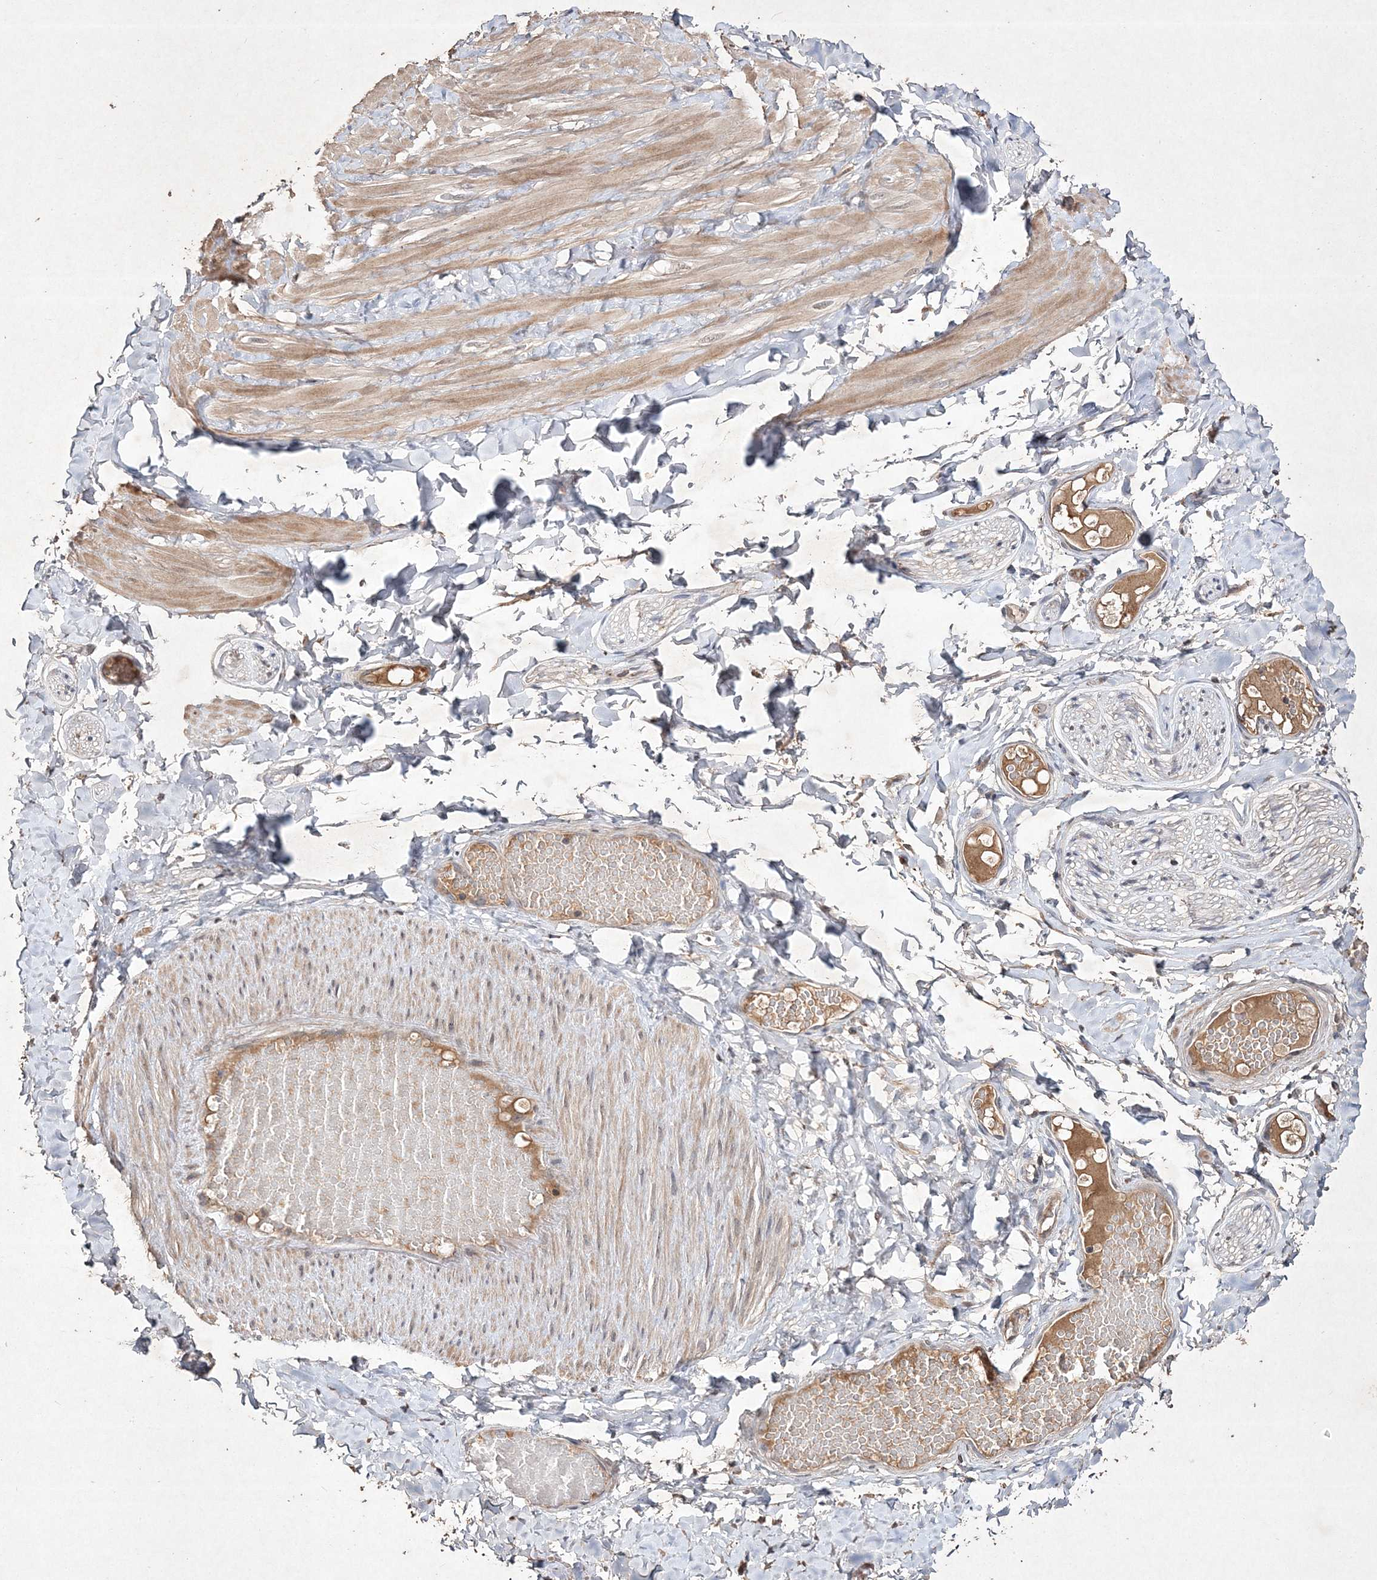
{"staining": {"intensity": "moderate", "quantity": "25%-75%", "location": "cytoplasmic/membranous"}, "tissue": "adipose tissue", "cell_type": "Adipocytes", "image_type": "normal", "snomed": [{"axis": "morphology", "description": "Normal tissue, NOS"}, {"axis": "topography", "description": "Adipose tissue"}, {"axis": "topography", "description": "Vascular tissue"}, {"axis": "topography", "description": "Peripheral nerve tissue"}], "caption": "Unremarkable adipose tissue exhibits moderate cytoplasmic/membranous expression in approximately 25%-75% of adipocytes, visualized by immunohistochemistry.", "gene": "C3orf38", "patient": {"sex": "male", "age": 25}}